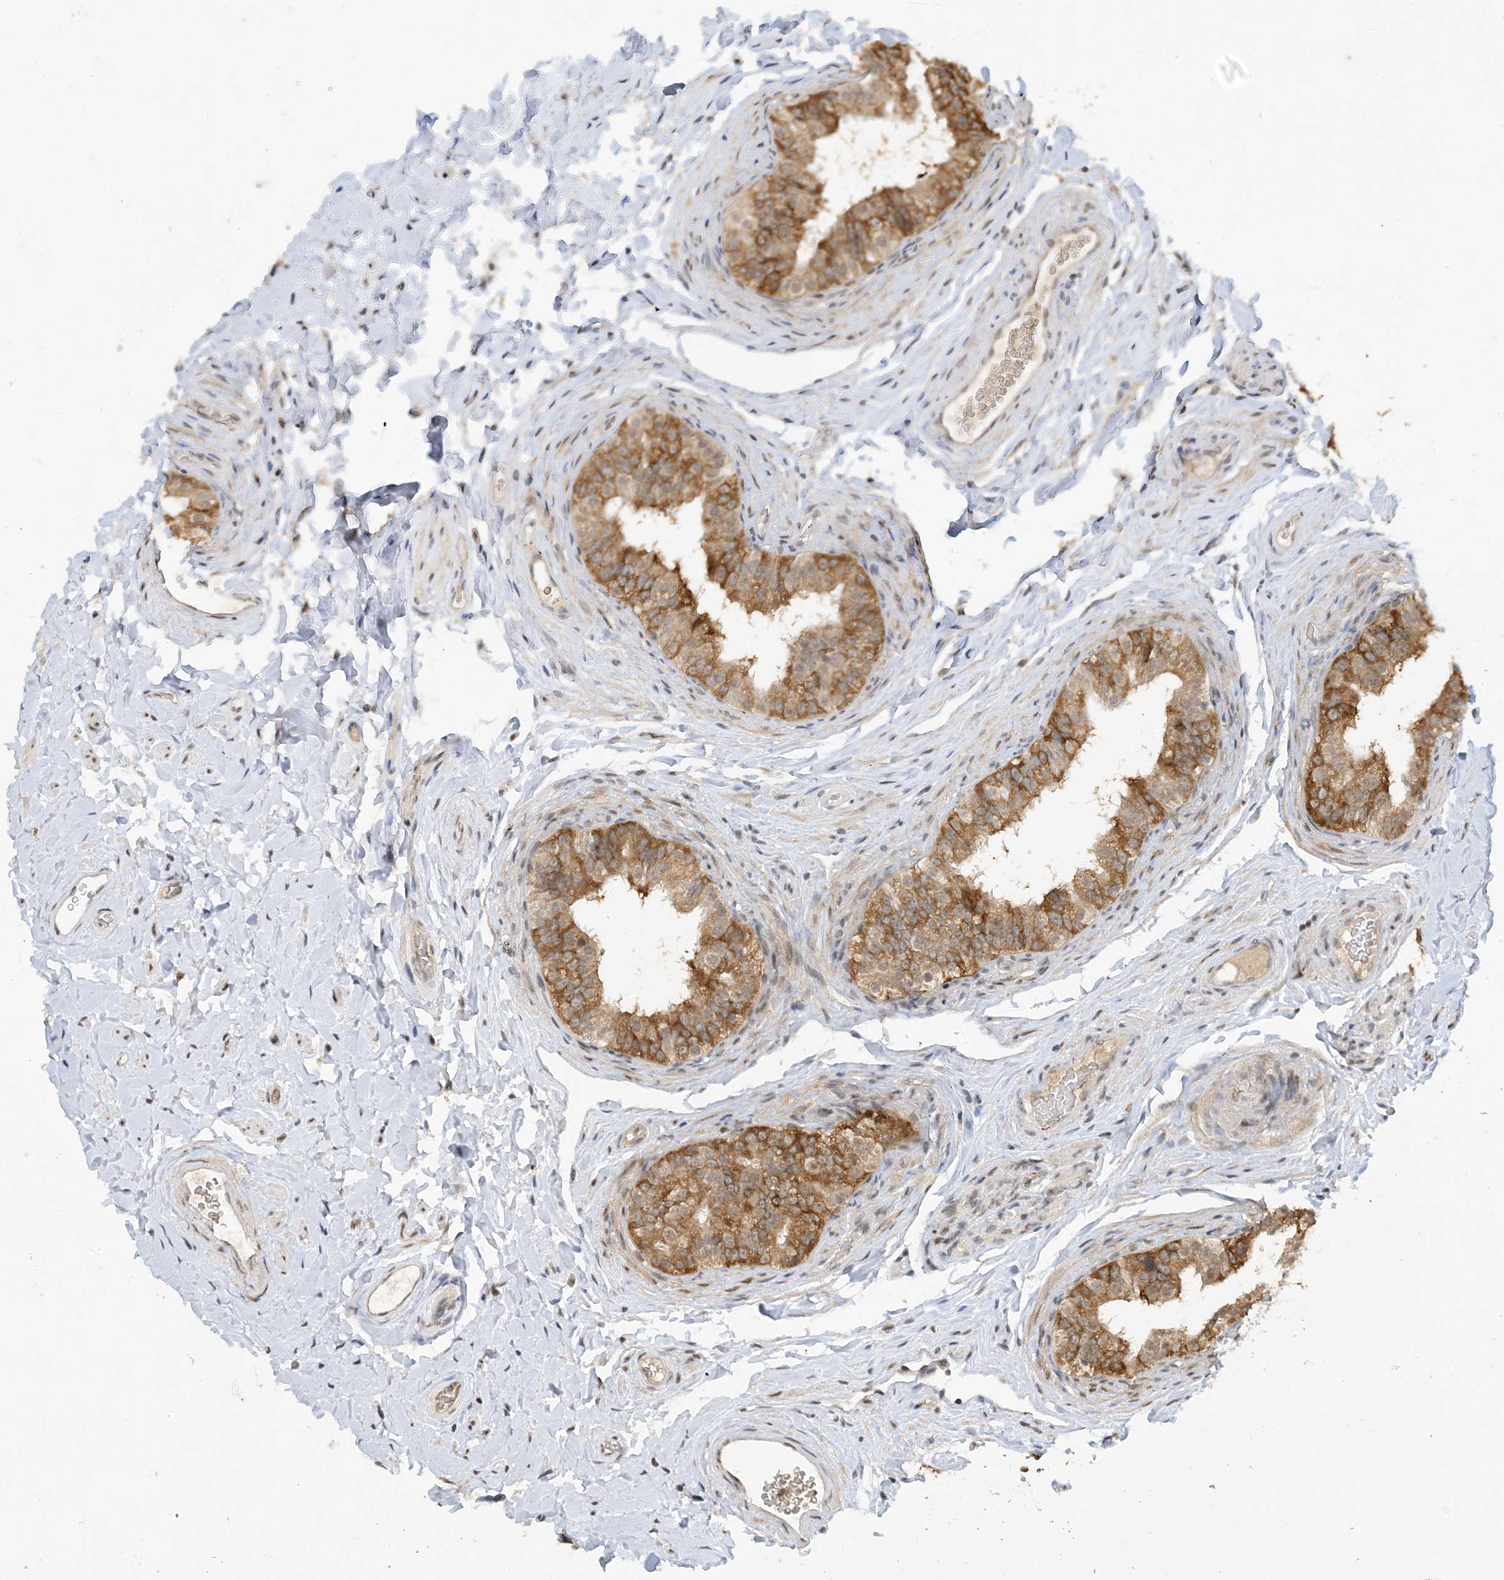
{"staining": {"intensity": "moderate", "quantity": "25%-75%", "location": "cytoplasmic/membranous,nuclear"}, "tissue": "epididymis", "cell_type": "Glandular cells", "image_type": "normal", "snomed": [{"axis": "morphology", "description": "Normal tissue, NOS"}, {"axis": "topography", "description": "Epididymis"}], "caption": "About 25%-75% of glandular cells in normal human epididymis demonstrate moderate cytoplasmic/membranous,nuclear protein expression as visualized by brown immunohistochemical staining.", "gene": "ACYP2", "patient": {"sex": "male", "age": 49}}